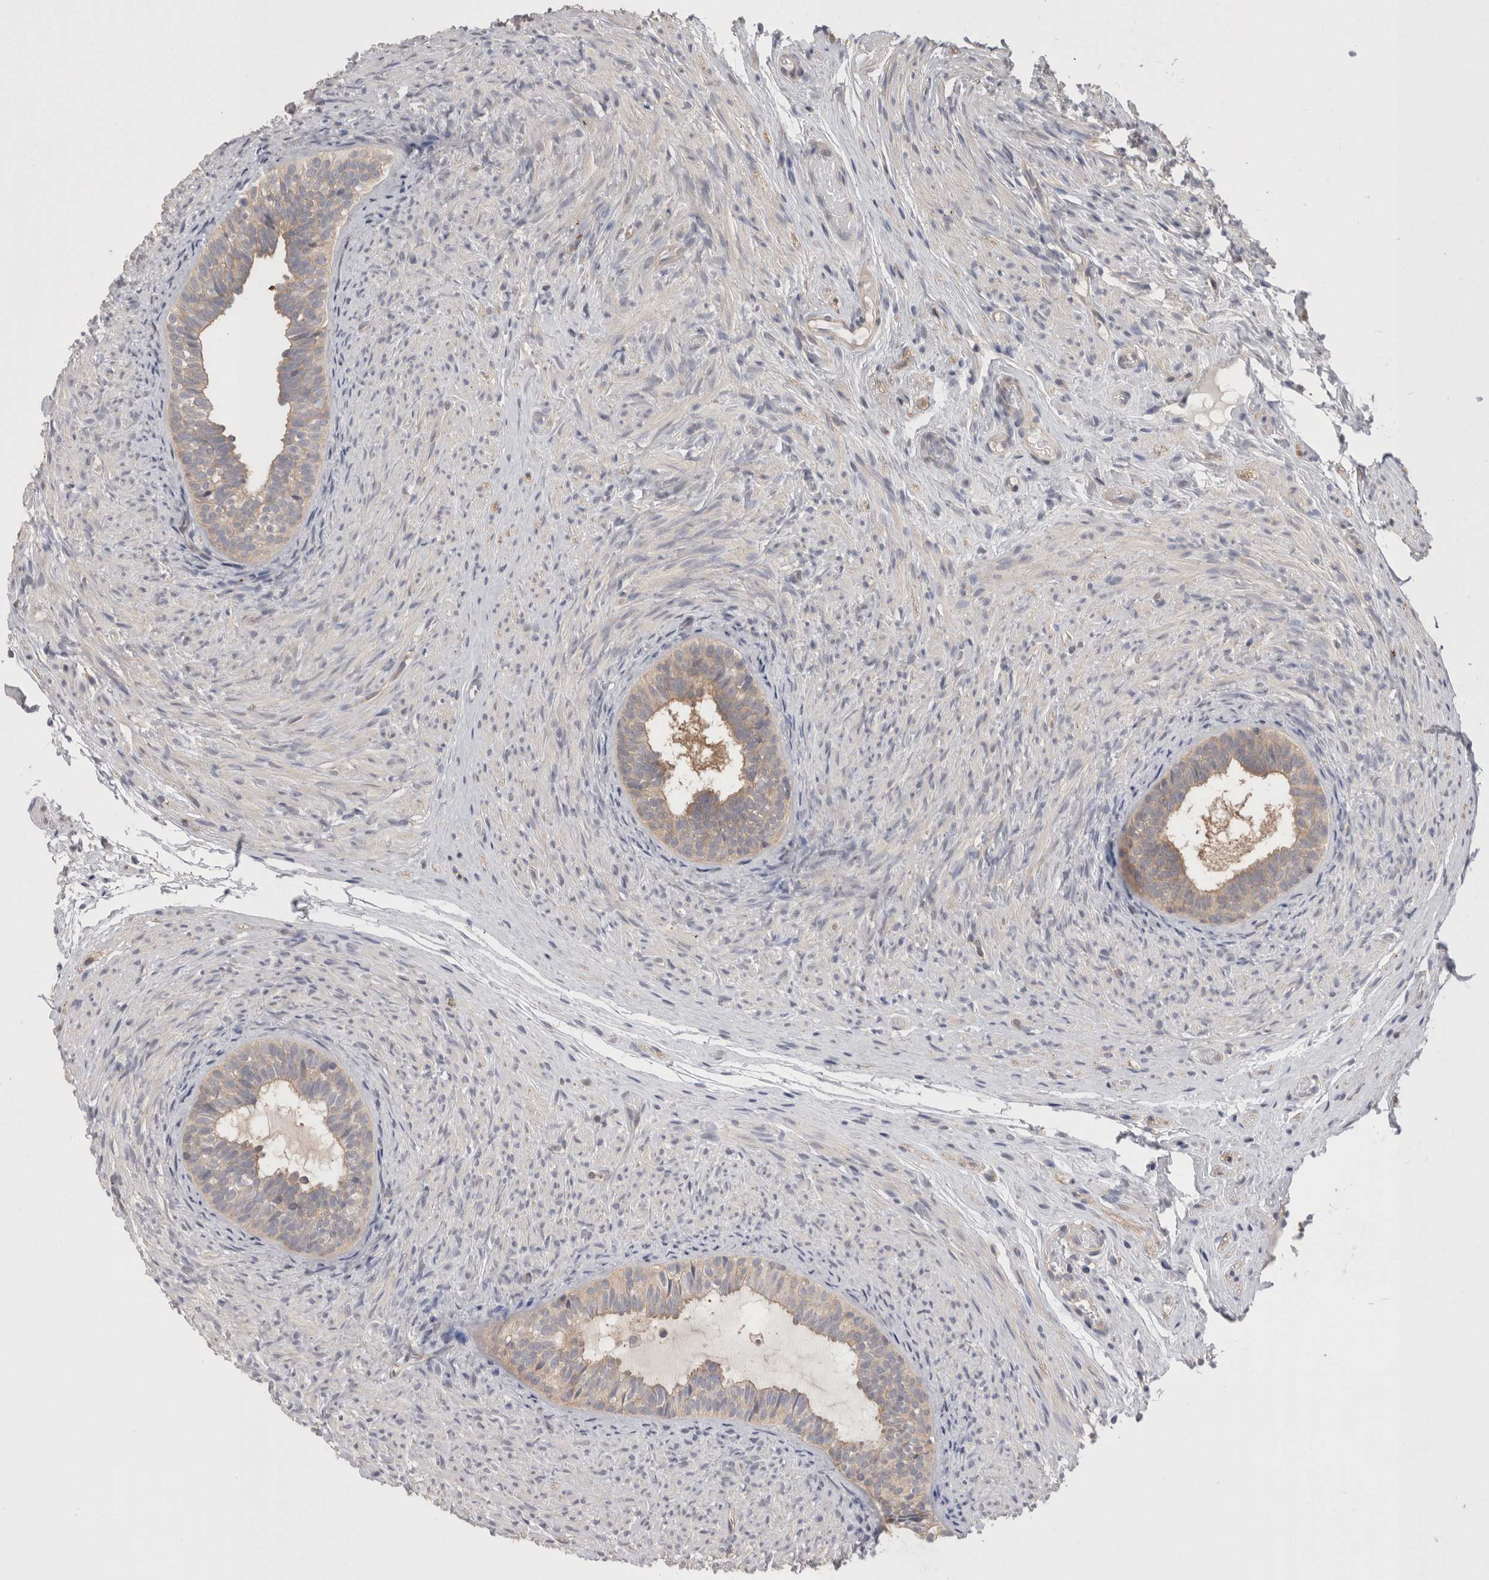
{"staining": {"intensity": "moderate", "quantity": "<25%", "location": "cytoplasmic/membranous"}, "tissue": "epididymis", "cell_type": "Glandular cells", "image_type": "normal", "snomed": [{"axis": "morphology", "description": "Normal tissue, NOS"}, {"axis": "topography", "description": "Epididymis"}], "caption": "This micrograph displays normal epididymis stained with immunohistochemistry (IHC) to label a protein in brown. The cytoplasmic/membranous of glandular cells show moderate positivity for the protein. Nuclei are counter-stained blue.", "gene": "DCTN6", "patient": {"sex": "male", "age": 5}}